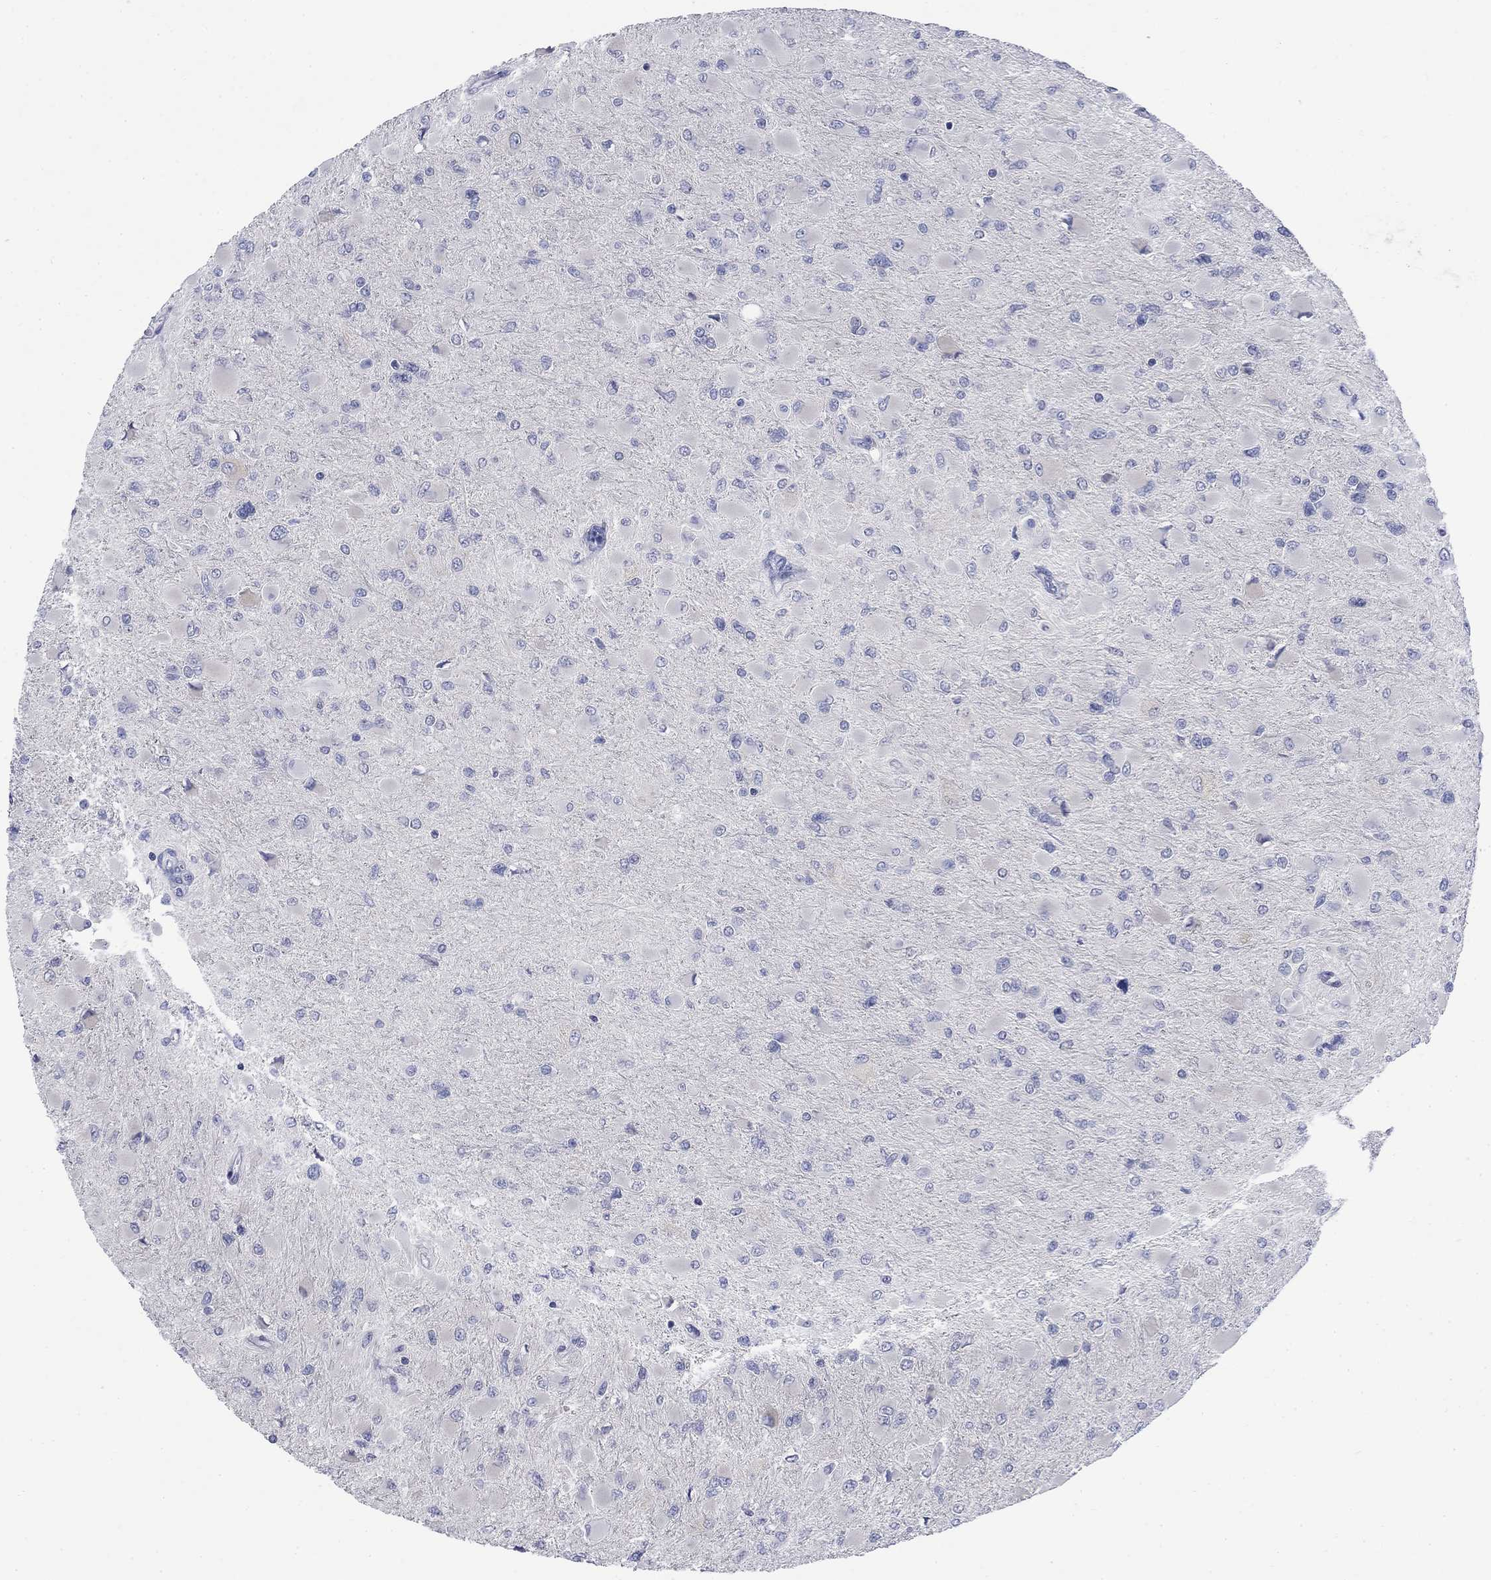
{"staining": {"intensity": "negative", "quantity": "none", "location": "none"}, "tissue": "glioma", "cell_type": "Tumor cells", "image_type": "cancer", "snomed": [{"axis": "morphology", "description": "Glioma, malignant, High grade"}, {"axis": "topography", "description": "Cerebral cortex"}], "caption": "Immunohistochemistry (IHC) image of neoplastic tissue: glioma stained with DAB demonstrates no significant protein expression in tumor cells.", "gene": "IGF2BP3", "patient": {"sex": "female", "age": 36}}